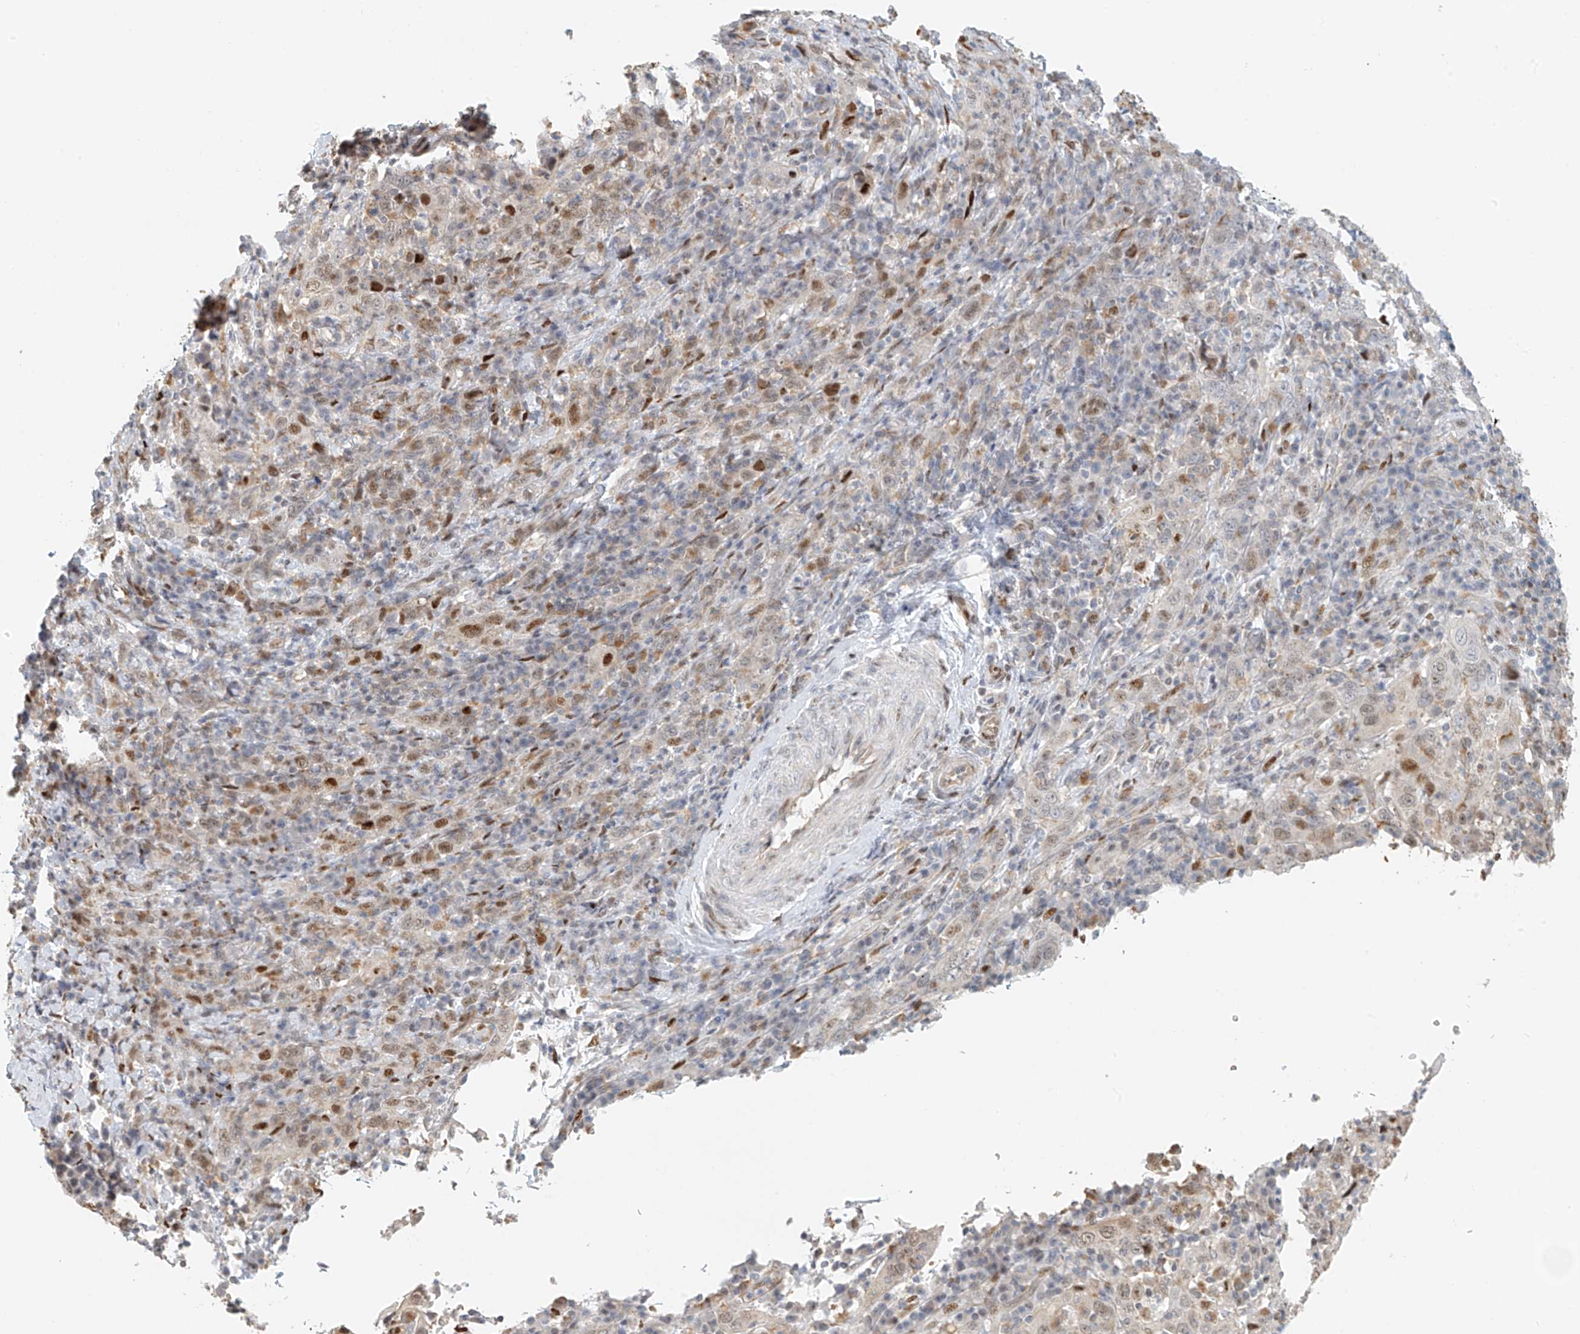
{"staining": {"intensity": "strong", "quantity": "25%-75%", "location": "nuclear"}, "tissue": "cervical cancer", "cell_type": "Tumor cells", "image_type": "cancer", "snomed": [{"axis": "morphology", "description": "Squamous cell carcinoma, NOS"}, {"axis": "topography", "description": "Cervix"}], "caption": "Brown immunohistochemical staining in human squamous cell carcinoma (cervical) reveals strong nuclear staining in approximately 25%-75% of tumor cells. Nuclei are stained in blue.", "gene": "ZNF514", "patient": {"sex": "female", "age": 46}}